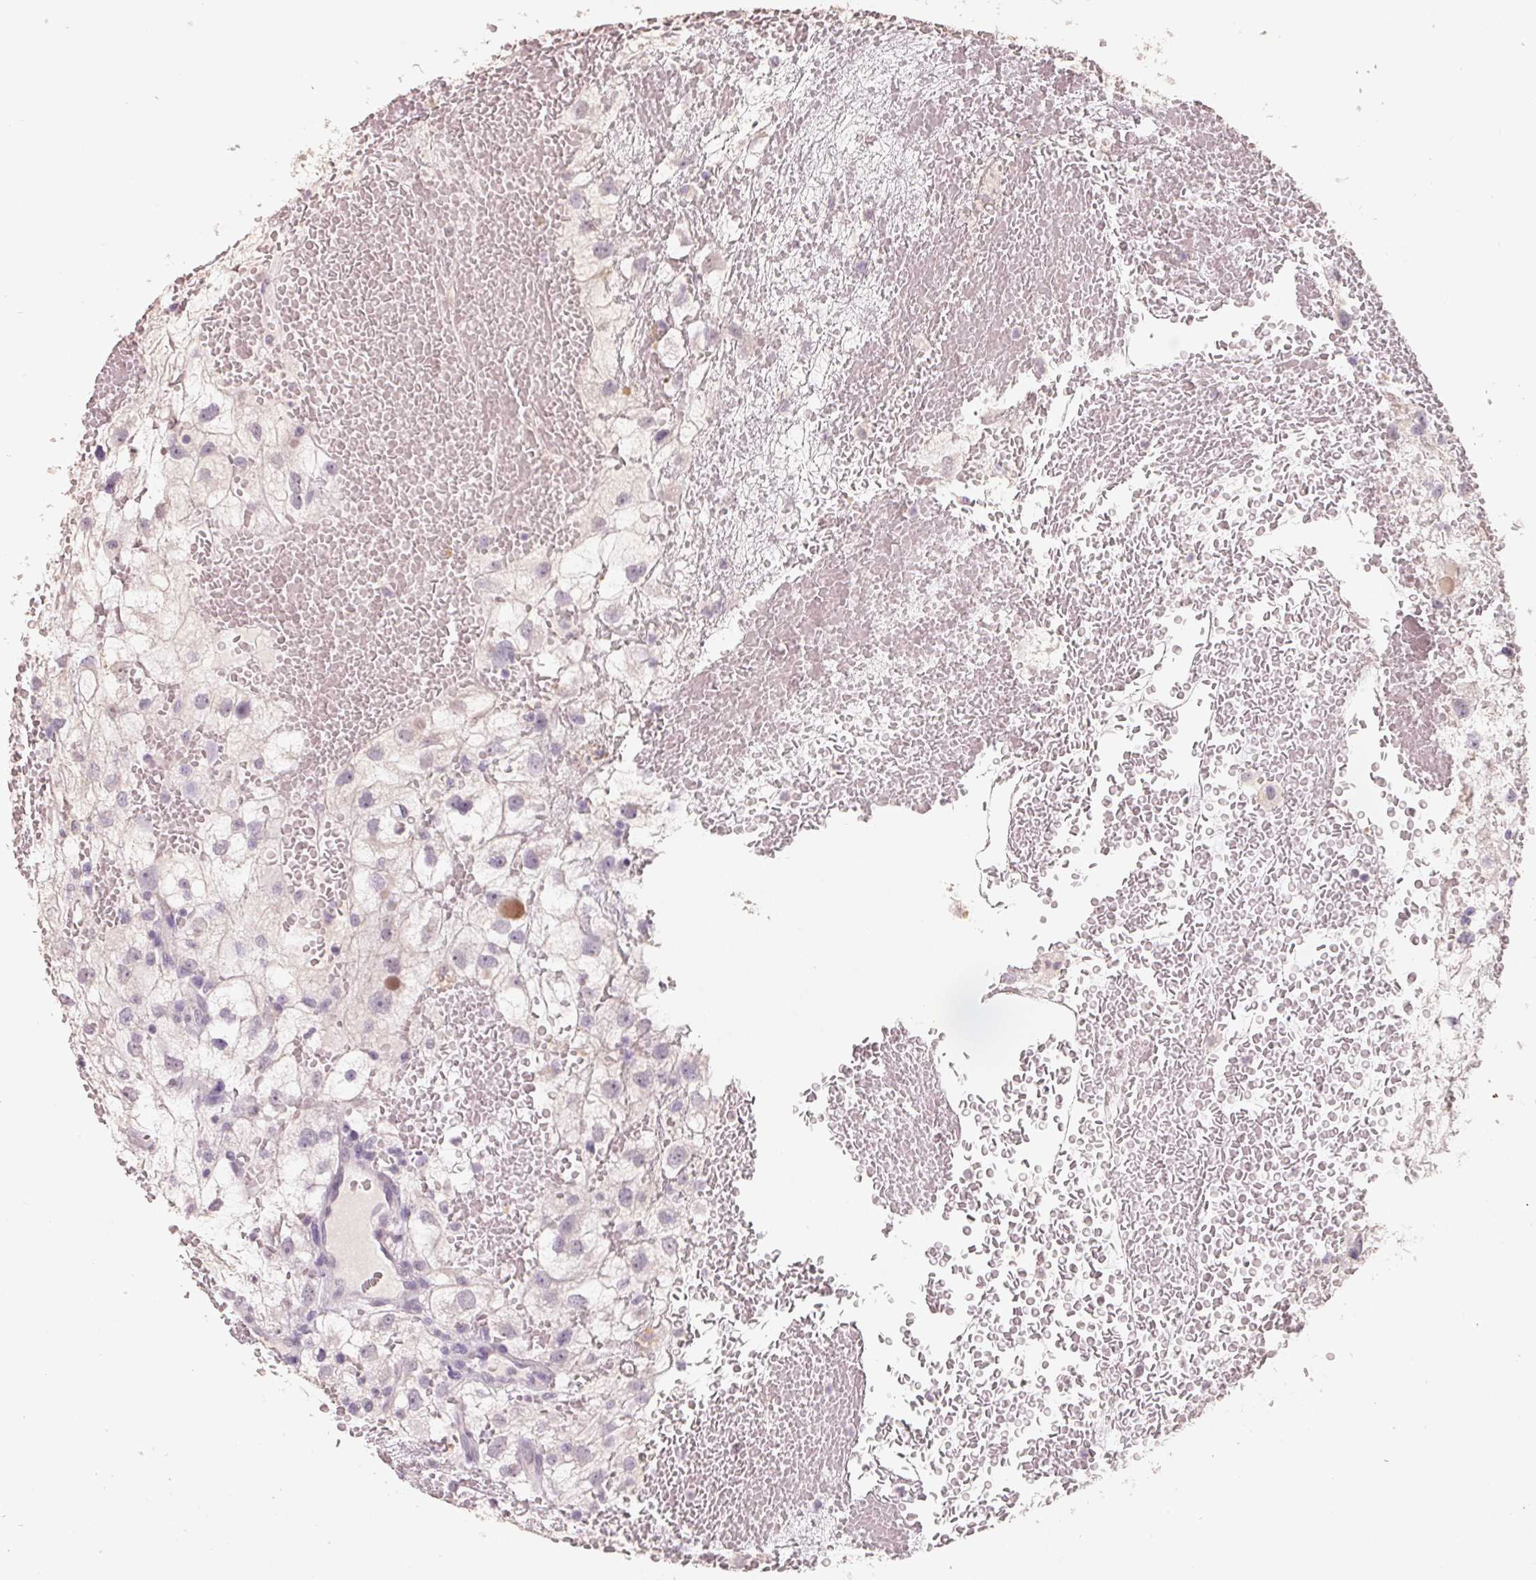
{"staining": {"intensity": "negative", "quantity": "none", "location": "none"}, "tissue": "renal cancer", "cell_type": "Tumor cells", "image_type": "cancer", "snomed": [{"axis": "morphology", "description": "Adenocarcinoma, NOS"}, {"axis": "topography", "description": "Kidney"}], "caption": "Tumor cells show no significant positivity in renal adenocarcinoma.", "gene": "FTCD", "patient": {"sex": "male", "age": 59}}